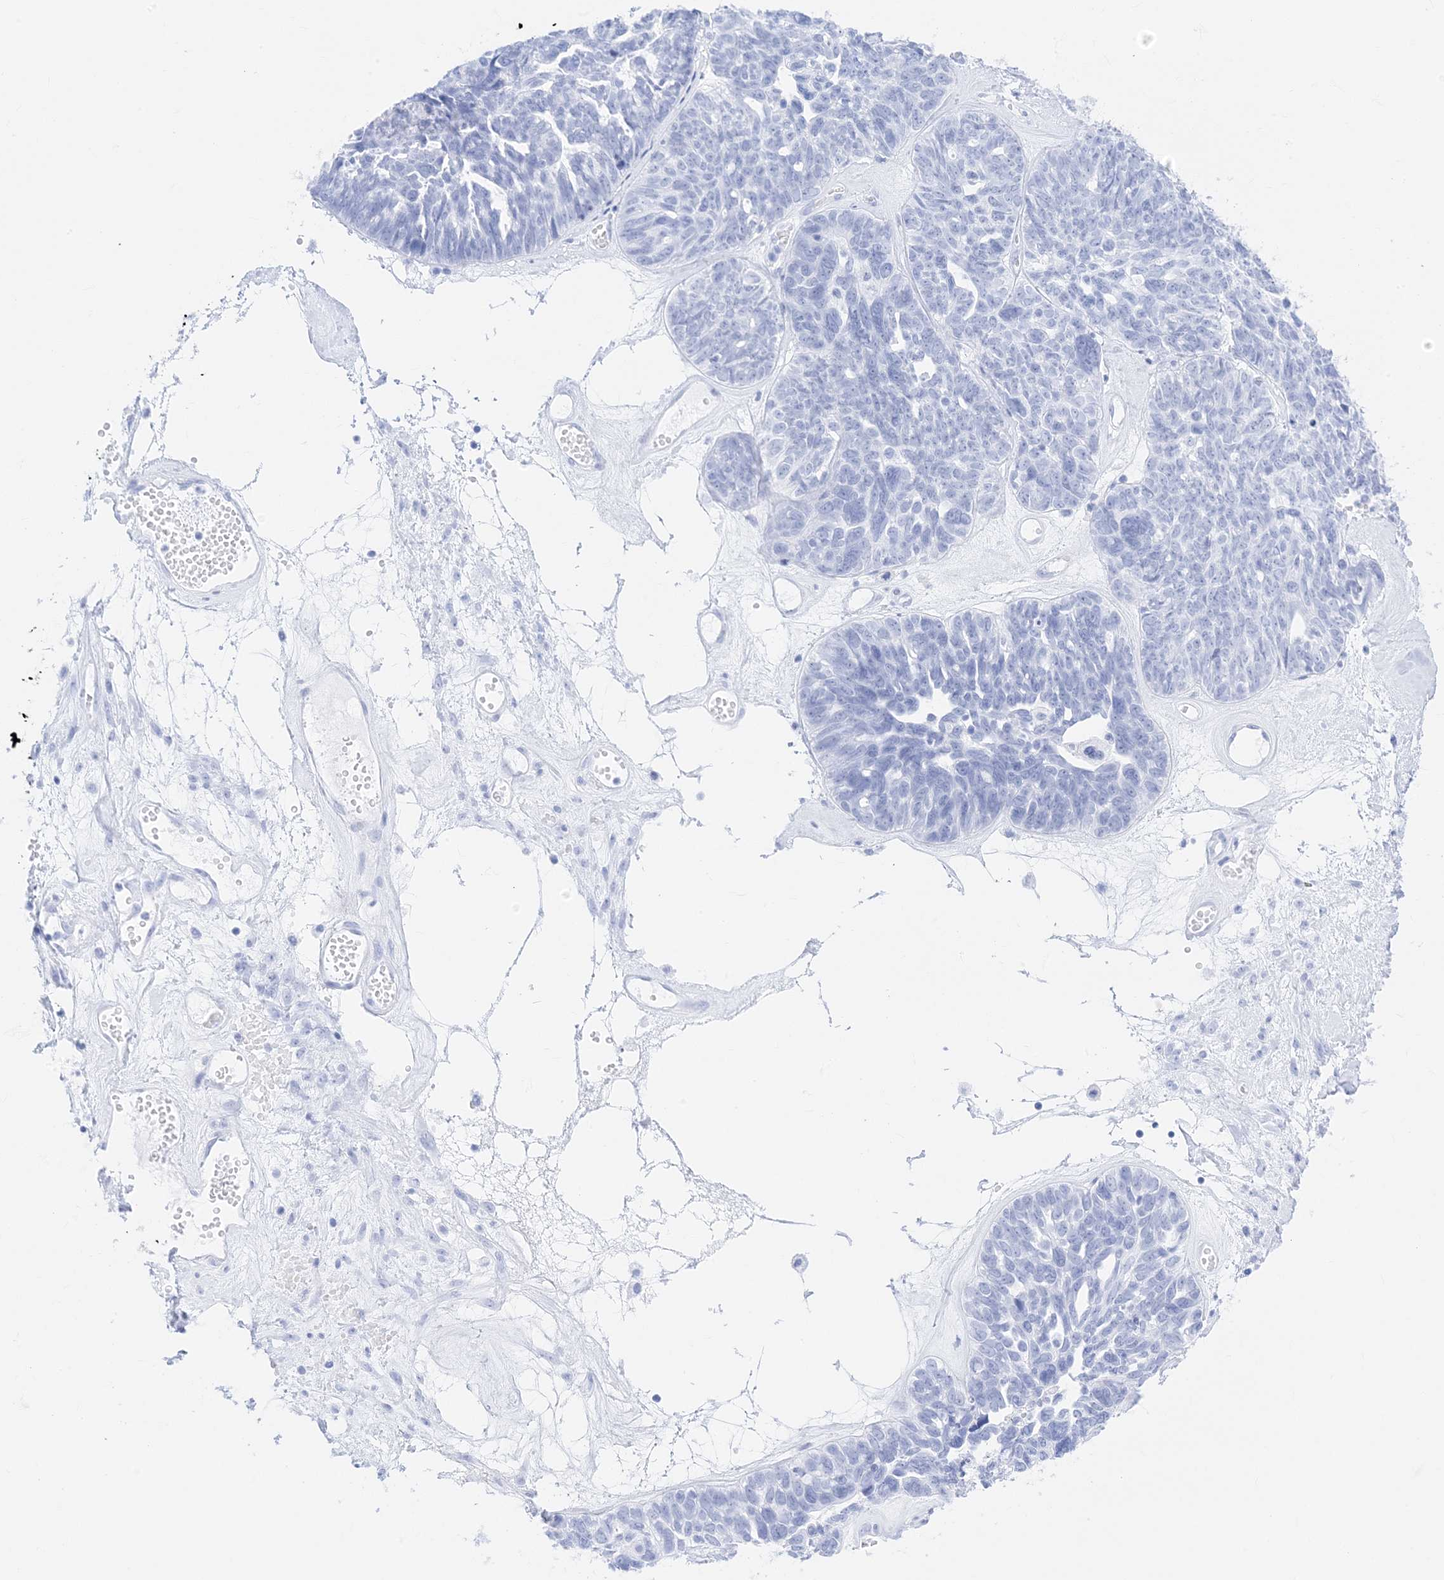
{"staining": {"intensity": "negative", "quantity": "none", "location": "none"}, "tissue": "ovarian cancer", "cell_type": "Tumor cells", "image_type": "cancer", "snomed": [{"axis": "morphology", "description": "Cystadenocarcinoma, serous, NOS"}, {"axis": "topography", "description": "Ovary"}], "caption": "A high-resolution image shows IHC staining of ovarian cancer (serous cystadenocarcinoma), which exhibits no significant expression in tumor cells. (Immunohistochemistry (ihc), brightfield microscopy, high magnification).", "gene": "MUC17", "patient": {"sex": "female", "age": 79}}